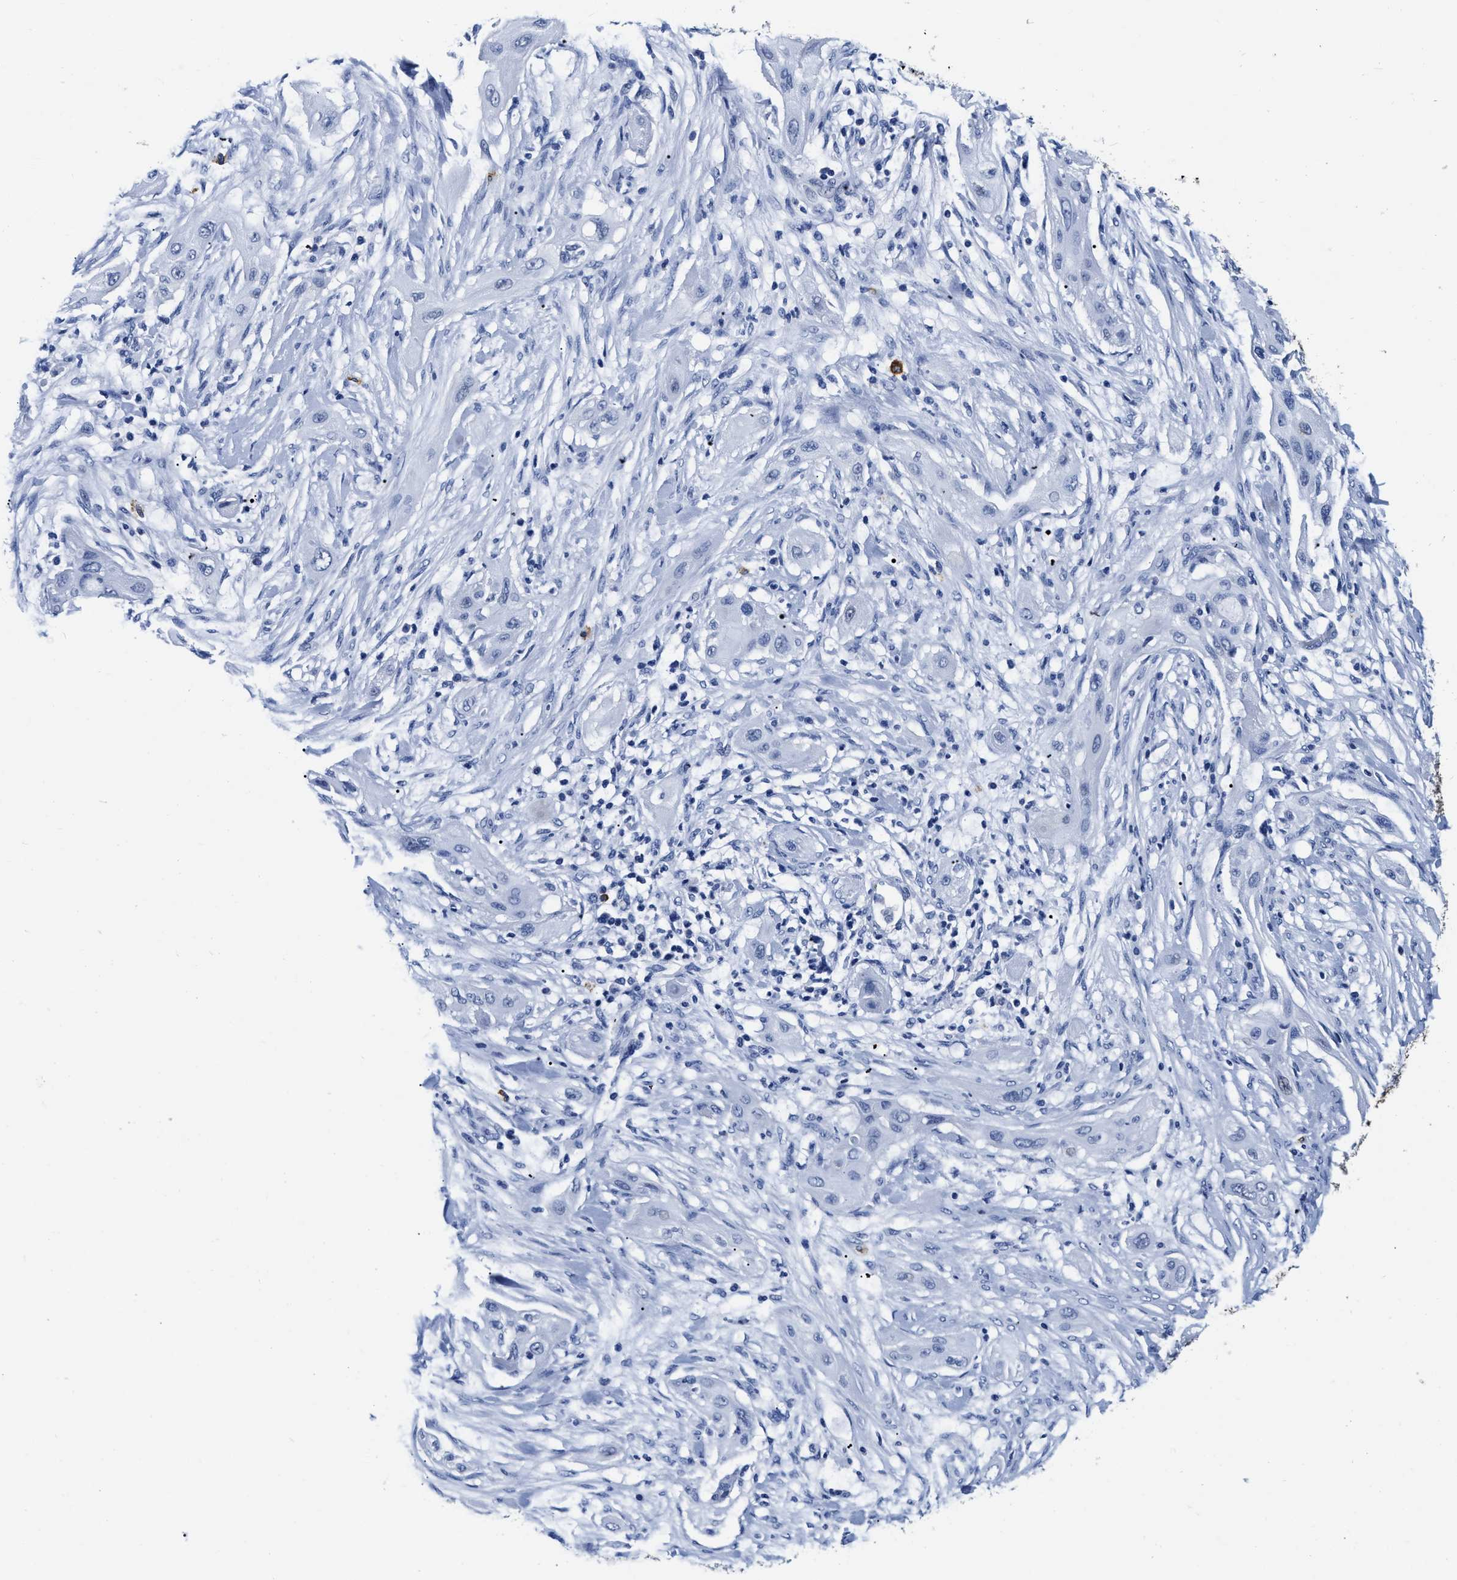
{"staining": {"intensity": "negative", "quantity": "none", "location": "none"}, "tissue": "lung cancer", "cell_type": "Tumor cells", "image_type": "cancer", "snomed": [{"axis": "morphology", "description": "Squamous cell carcinoma, NOS"}, {"axis": "topography", "description": "Lung"}], "caption": "This is an immunohistochemistry image of lung squamous cell carcinoma. There is no staining in tumor cells.", "gene": "CER1", "patient": {"sex": "female", "age": 47}}